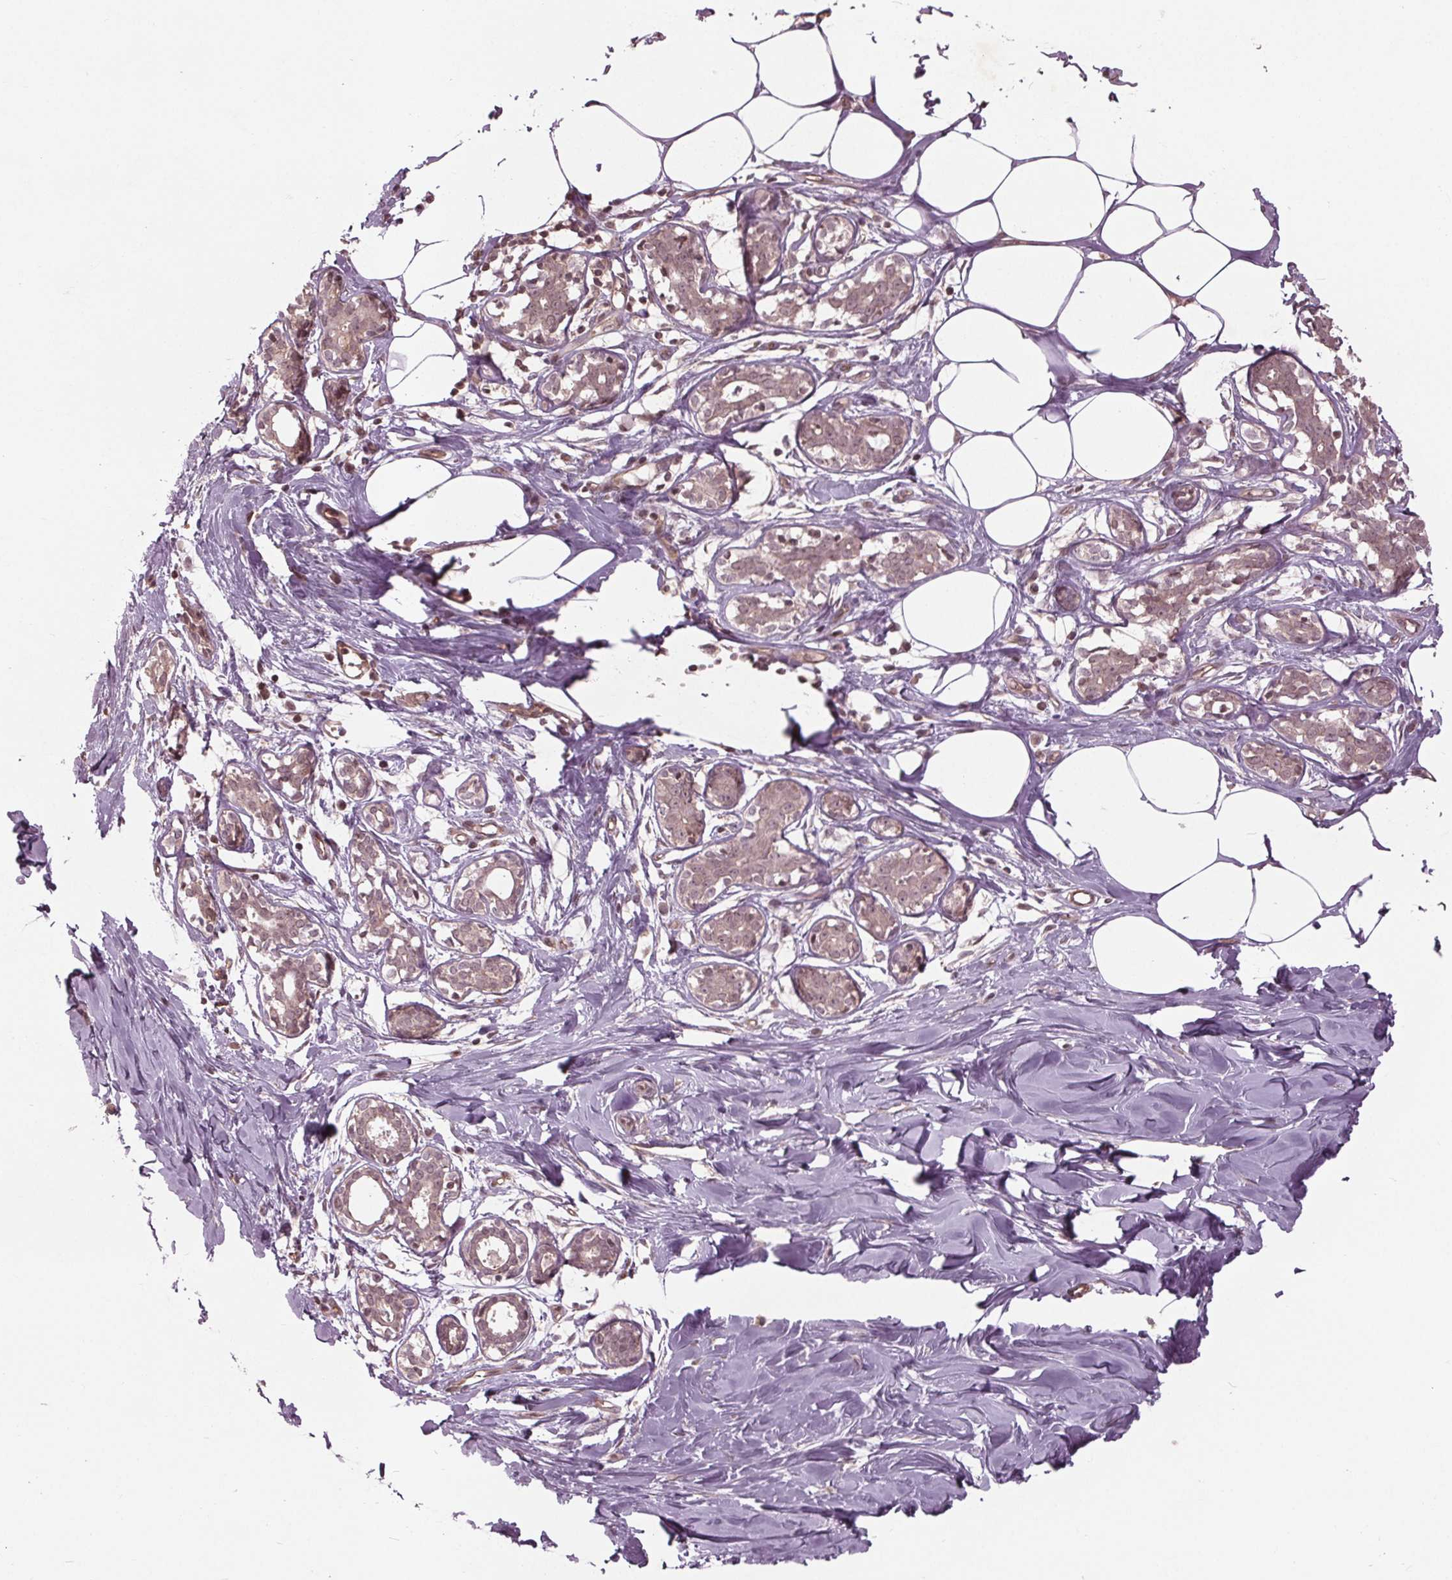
{"staining": {"intensity": "negative", "quantity": "none", "location": "none"}, "tissue": "breast", "cell_type": "Adipocytes", "image_type": "normal", "snomed": [{"axis": "morphology", "description": "Normal tissue, NOS"}, {"axis": "topography", "description": "Breast"}], "caption": "DAB (3,3'-diaminobenzidine) immunohistochemical staining of normal human breast demonstrates no significant expression in adipocytes. (Brightfield microscopy of DAB (3,3'-diaminobenzidine) immunohistochemistry at high magnification).", "gene": "BTBD1", "patient": {"sex": "female", "age": 27}}